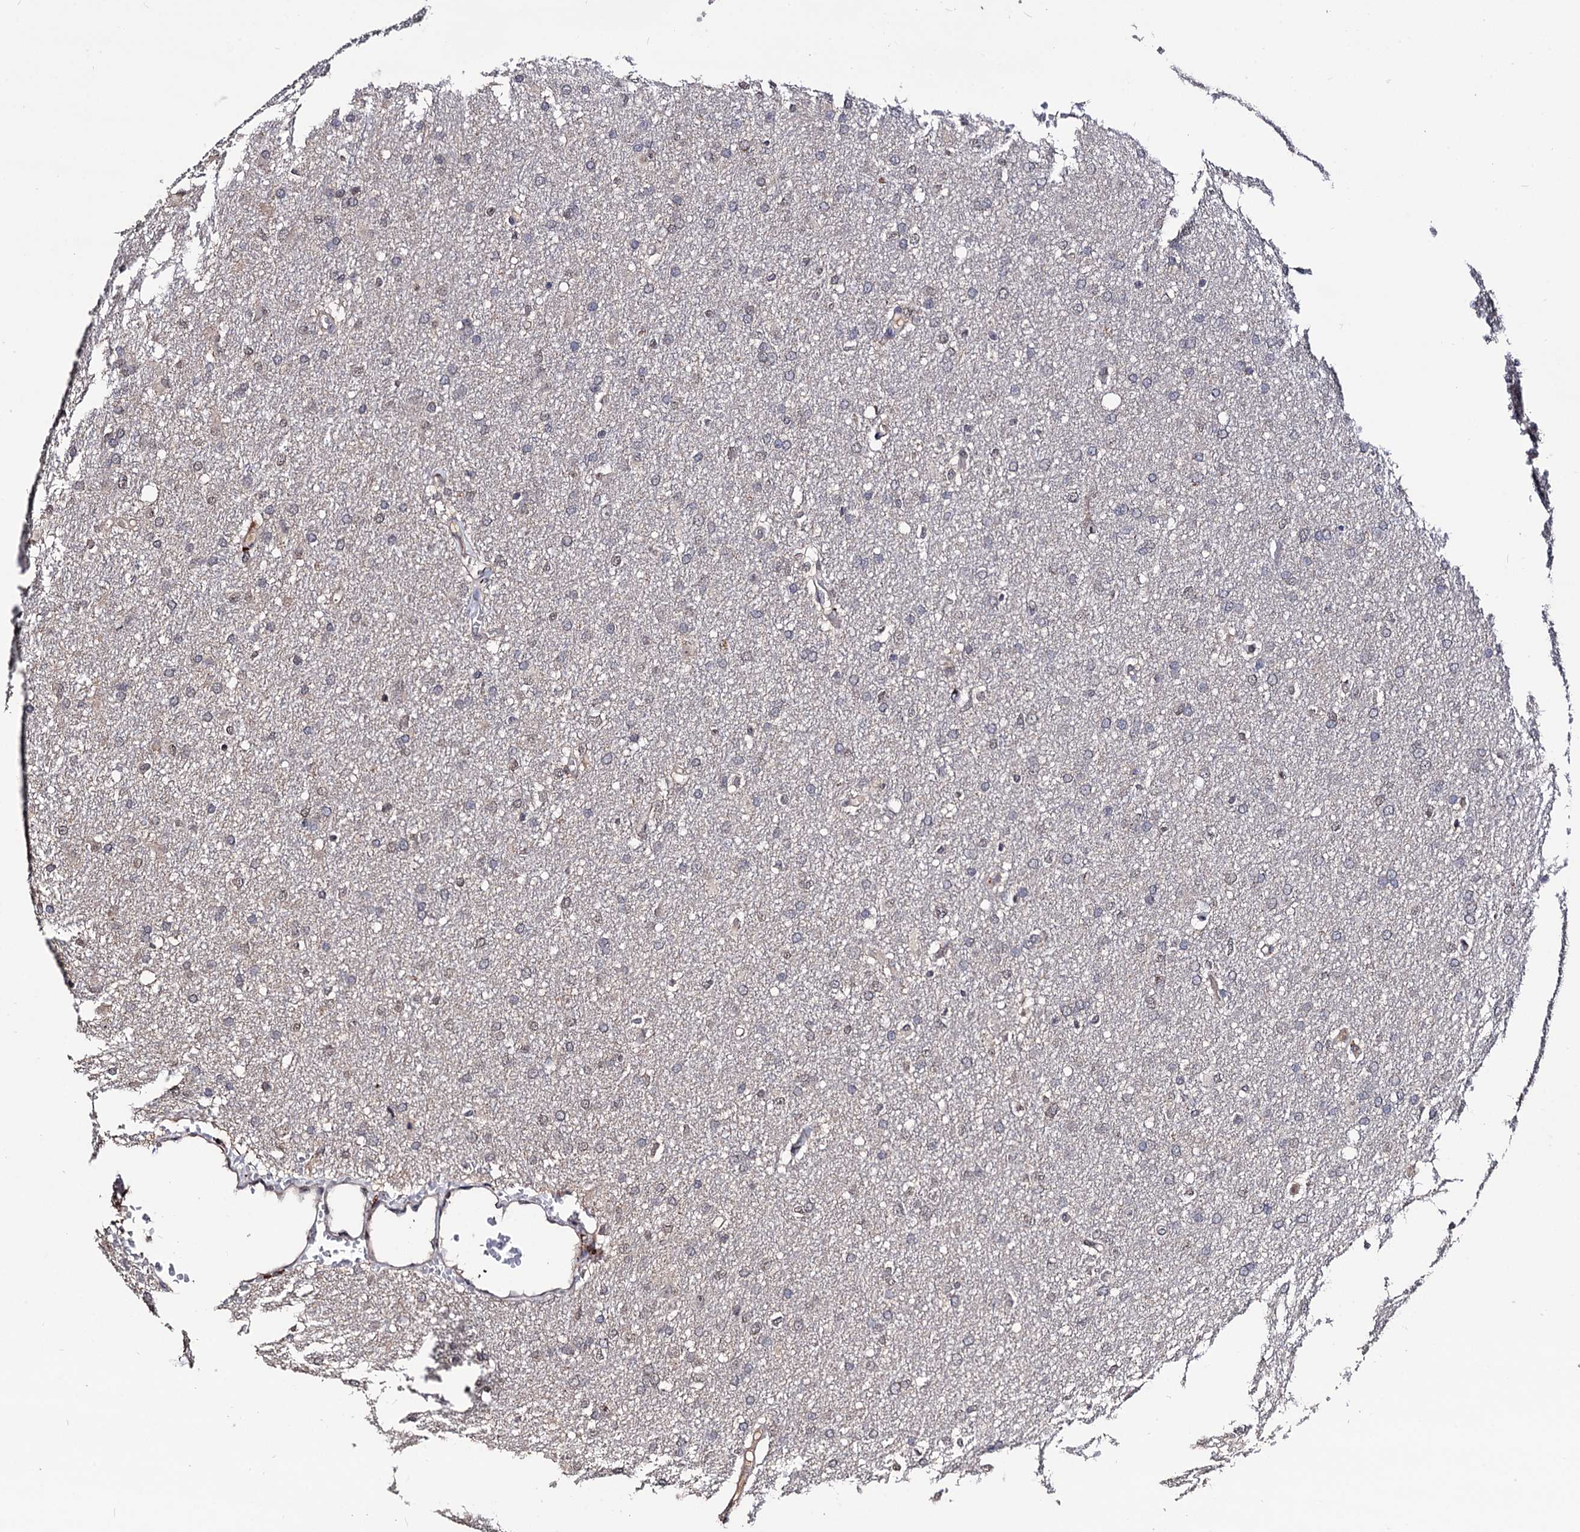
{"staining": {"intensity": "negative", "quantity": "none", "location": "none"}, "tissue": "glioma", "cell_type": "Tumor cells", "image_type": "cancer", "snomed": [{"axis": "morphology", "description": "Glioma, malignant, High grade"}, {"axis": "topography", "description": "Cerebral cortex"}], "caption": "High magnification brightfield microscopy of malignant high-grade glioma stained with DAB (brown) and counterstained with hematoxylin (blue): tumor cells show no significant expression.", "gene": "MICAL2", "patient": {"sex": "female", "age": 36}}